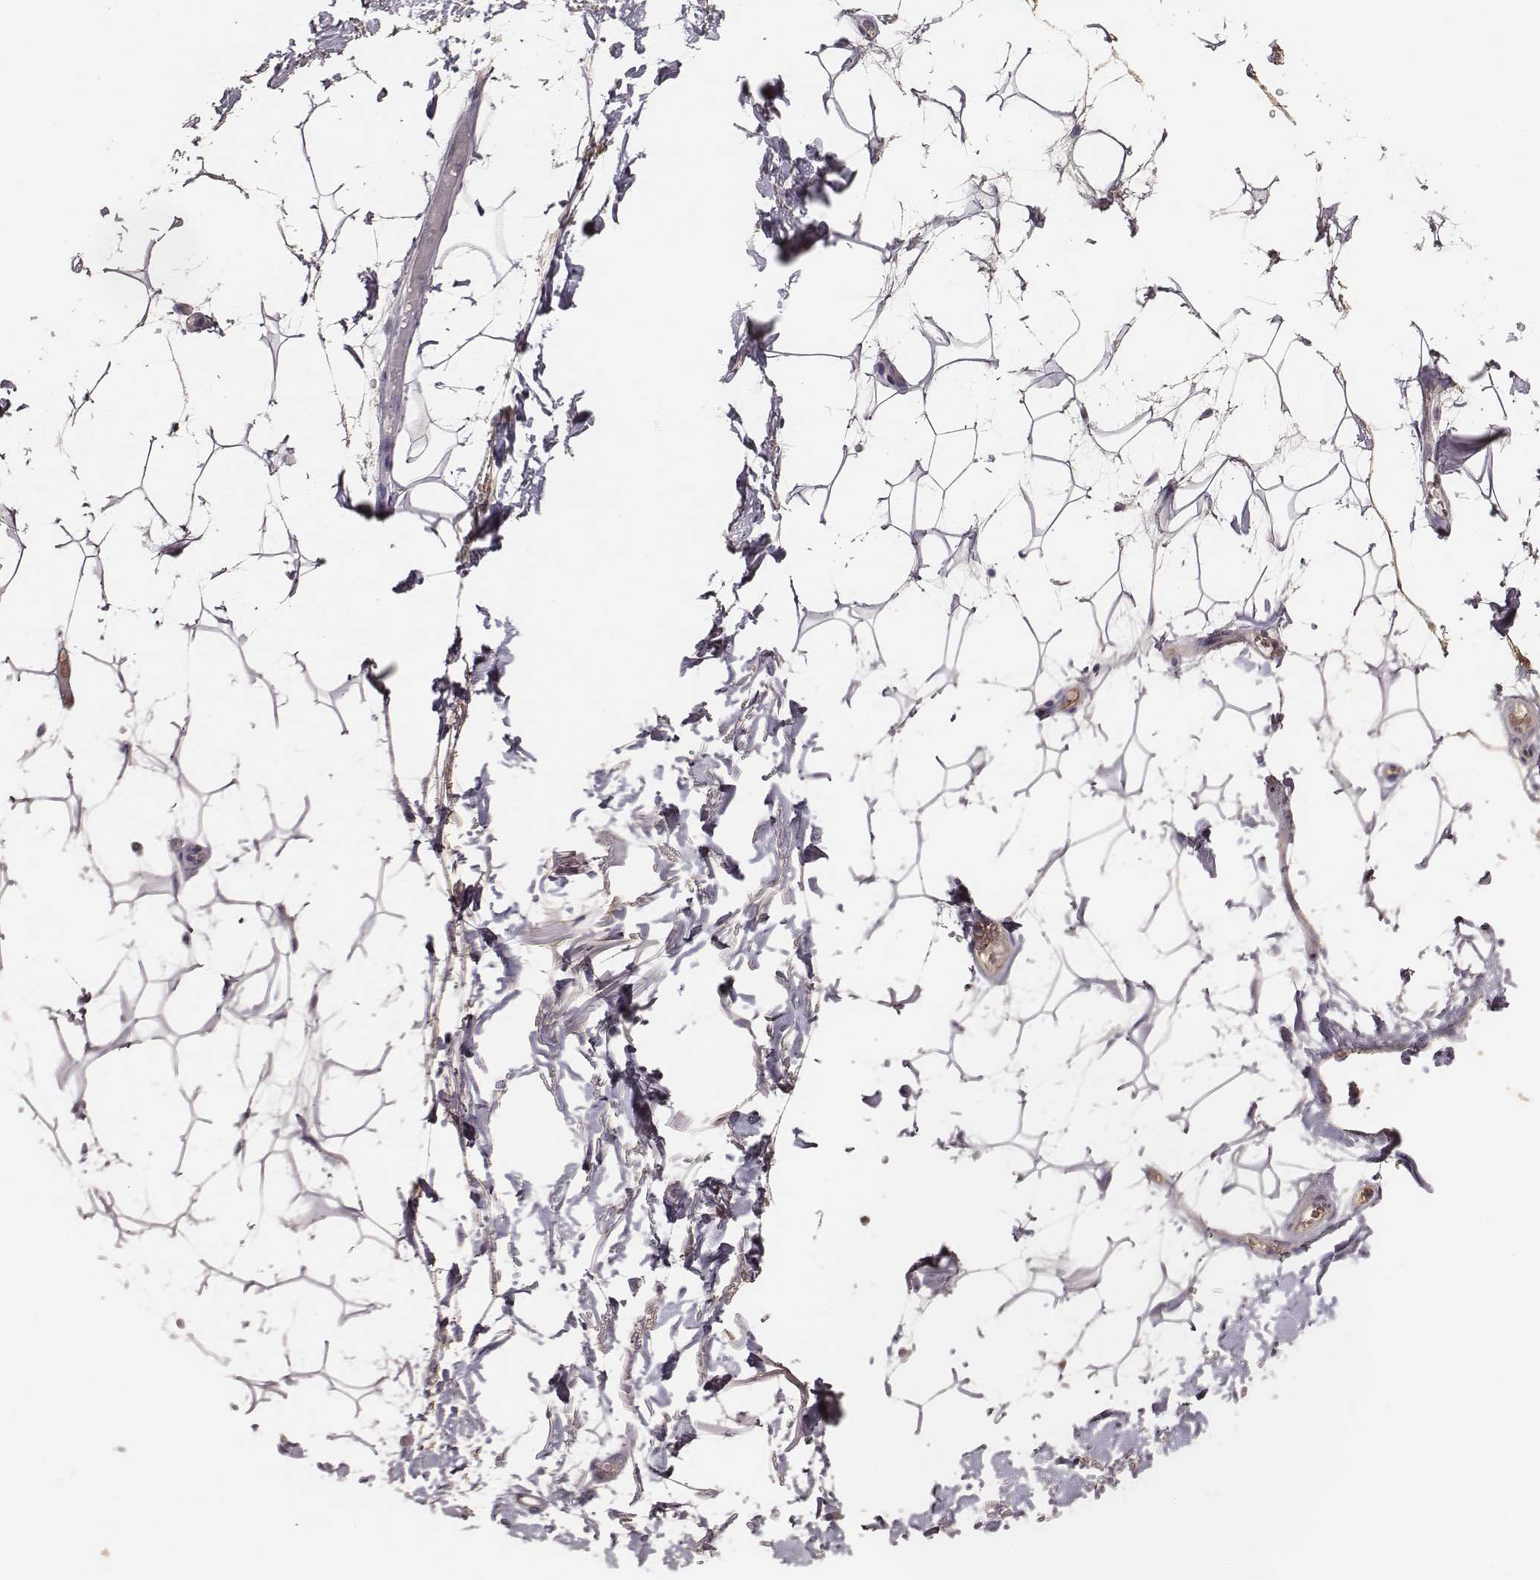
{"staining": {"intensity": "negative", "quantity": "none", "location": "none"}, "tissue": "adipose tissue", "cell_type": "Adipocytes", "image_type": "normal", "snomed": [{"axis": "morphology", "description": "Normal tissue, NOS"}, {"axis": "topography", "description": "Anal"}, {"axis": "topography", "description": "Peripheral nerve tissue"}], "caption": "IHC histopathology image of unremarkable adipose tissue: adipose tissue stained with DAB (3,3'-diaminobenzidine) displays no significant protein staining in adipocytes.", "gene": "SLC22A6", "patient": {"sex": "male", "age": 78}}